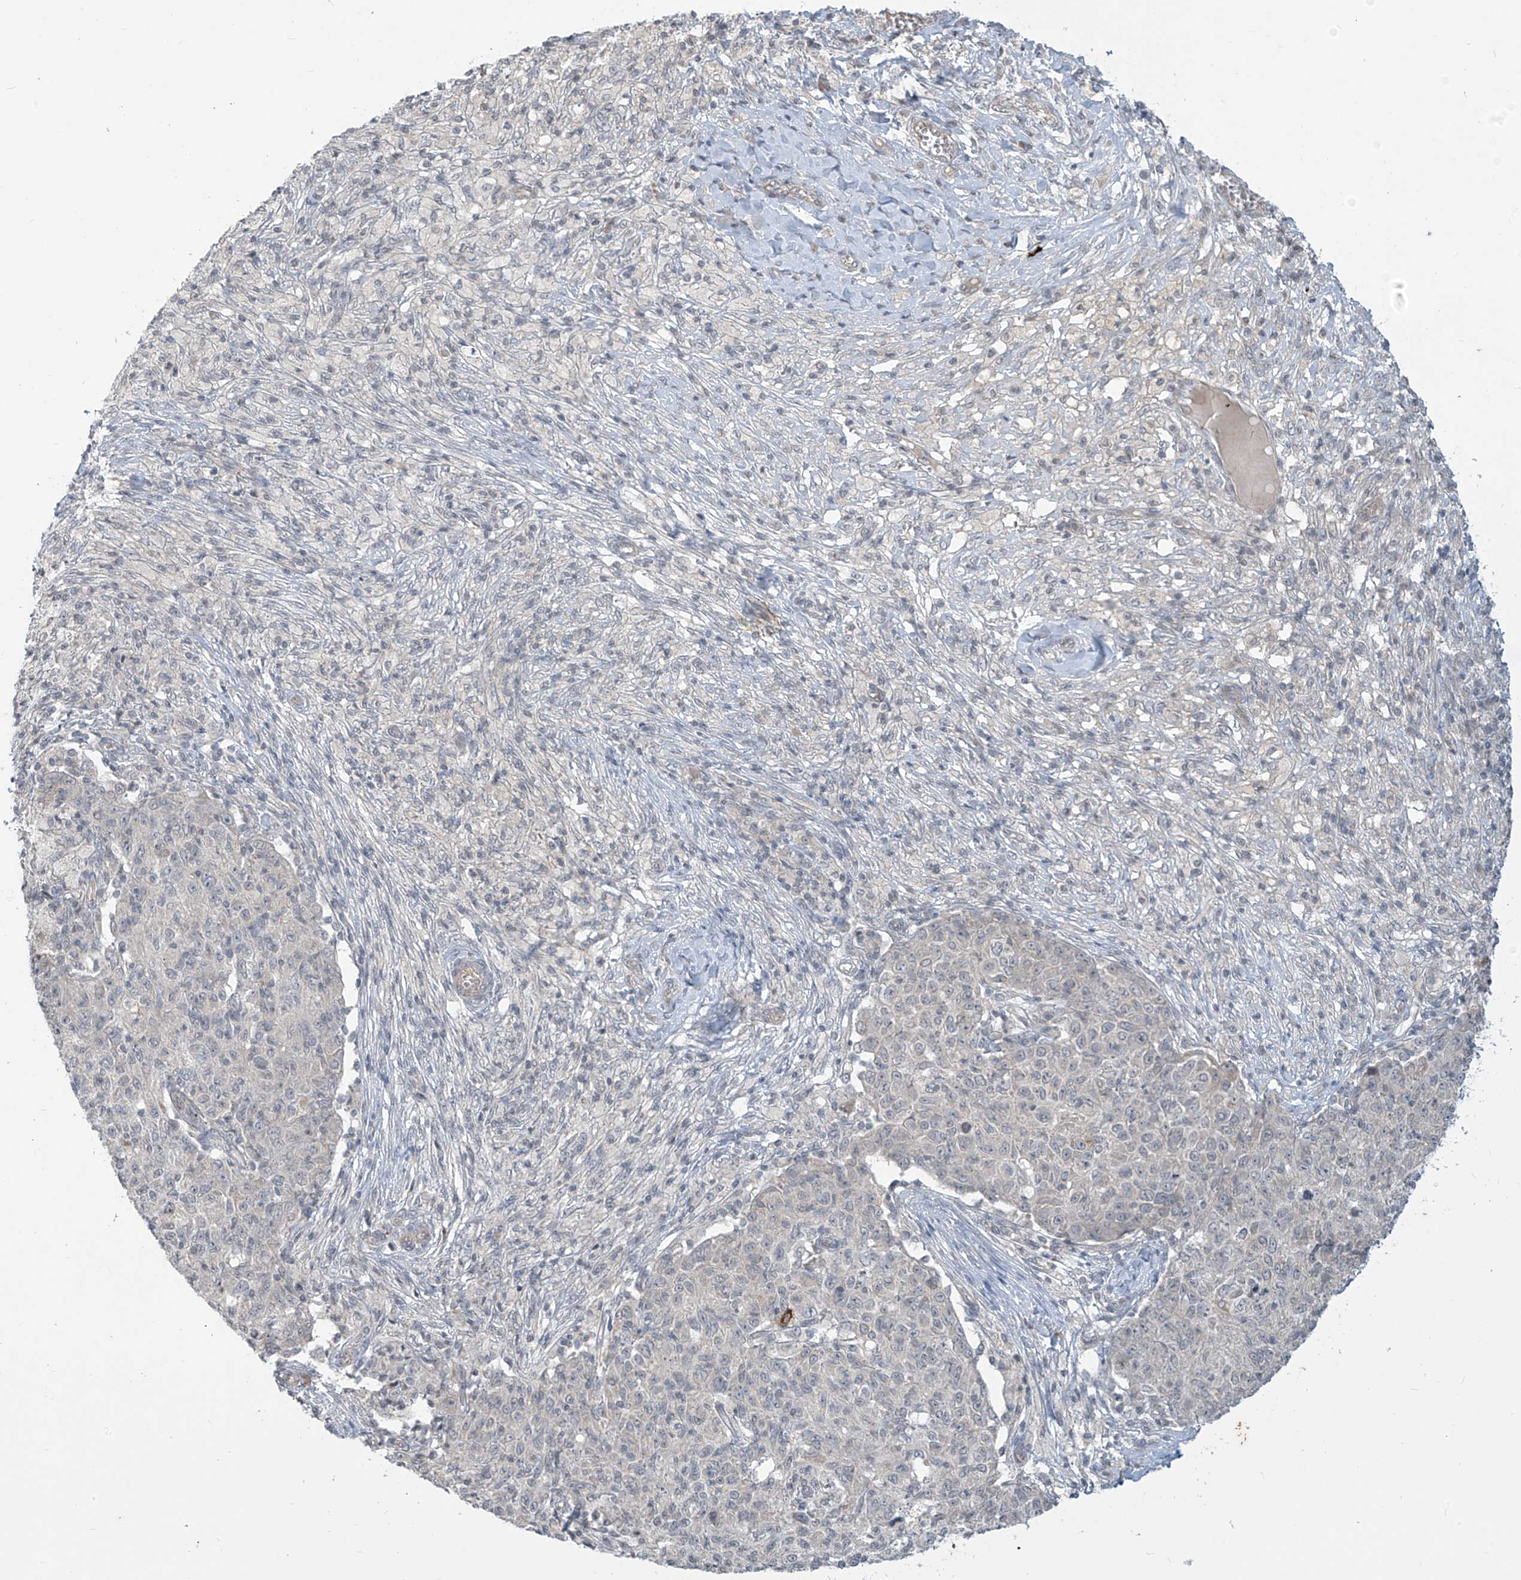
{"staining": {"intensity": "negative", "quantity": "none", "location": "none"}, "tissue": "ovarian cancer", "cell_type": "Tumor cells", "image_type": "cancer", "snomed": [{"axis": "morphology", "description": "Carcinoma, endometroid"}, {"axis": "topography", "description": "Ovary"}], "caption": "Tumor cells show no significant protein staining in ovarian endometroid carcinoma.", "gene": "DGKQ", "patient": {"sex": "female", "age": 42}}